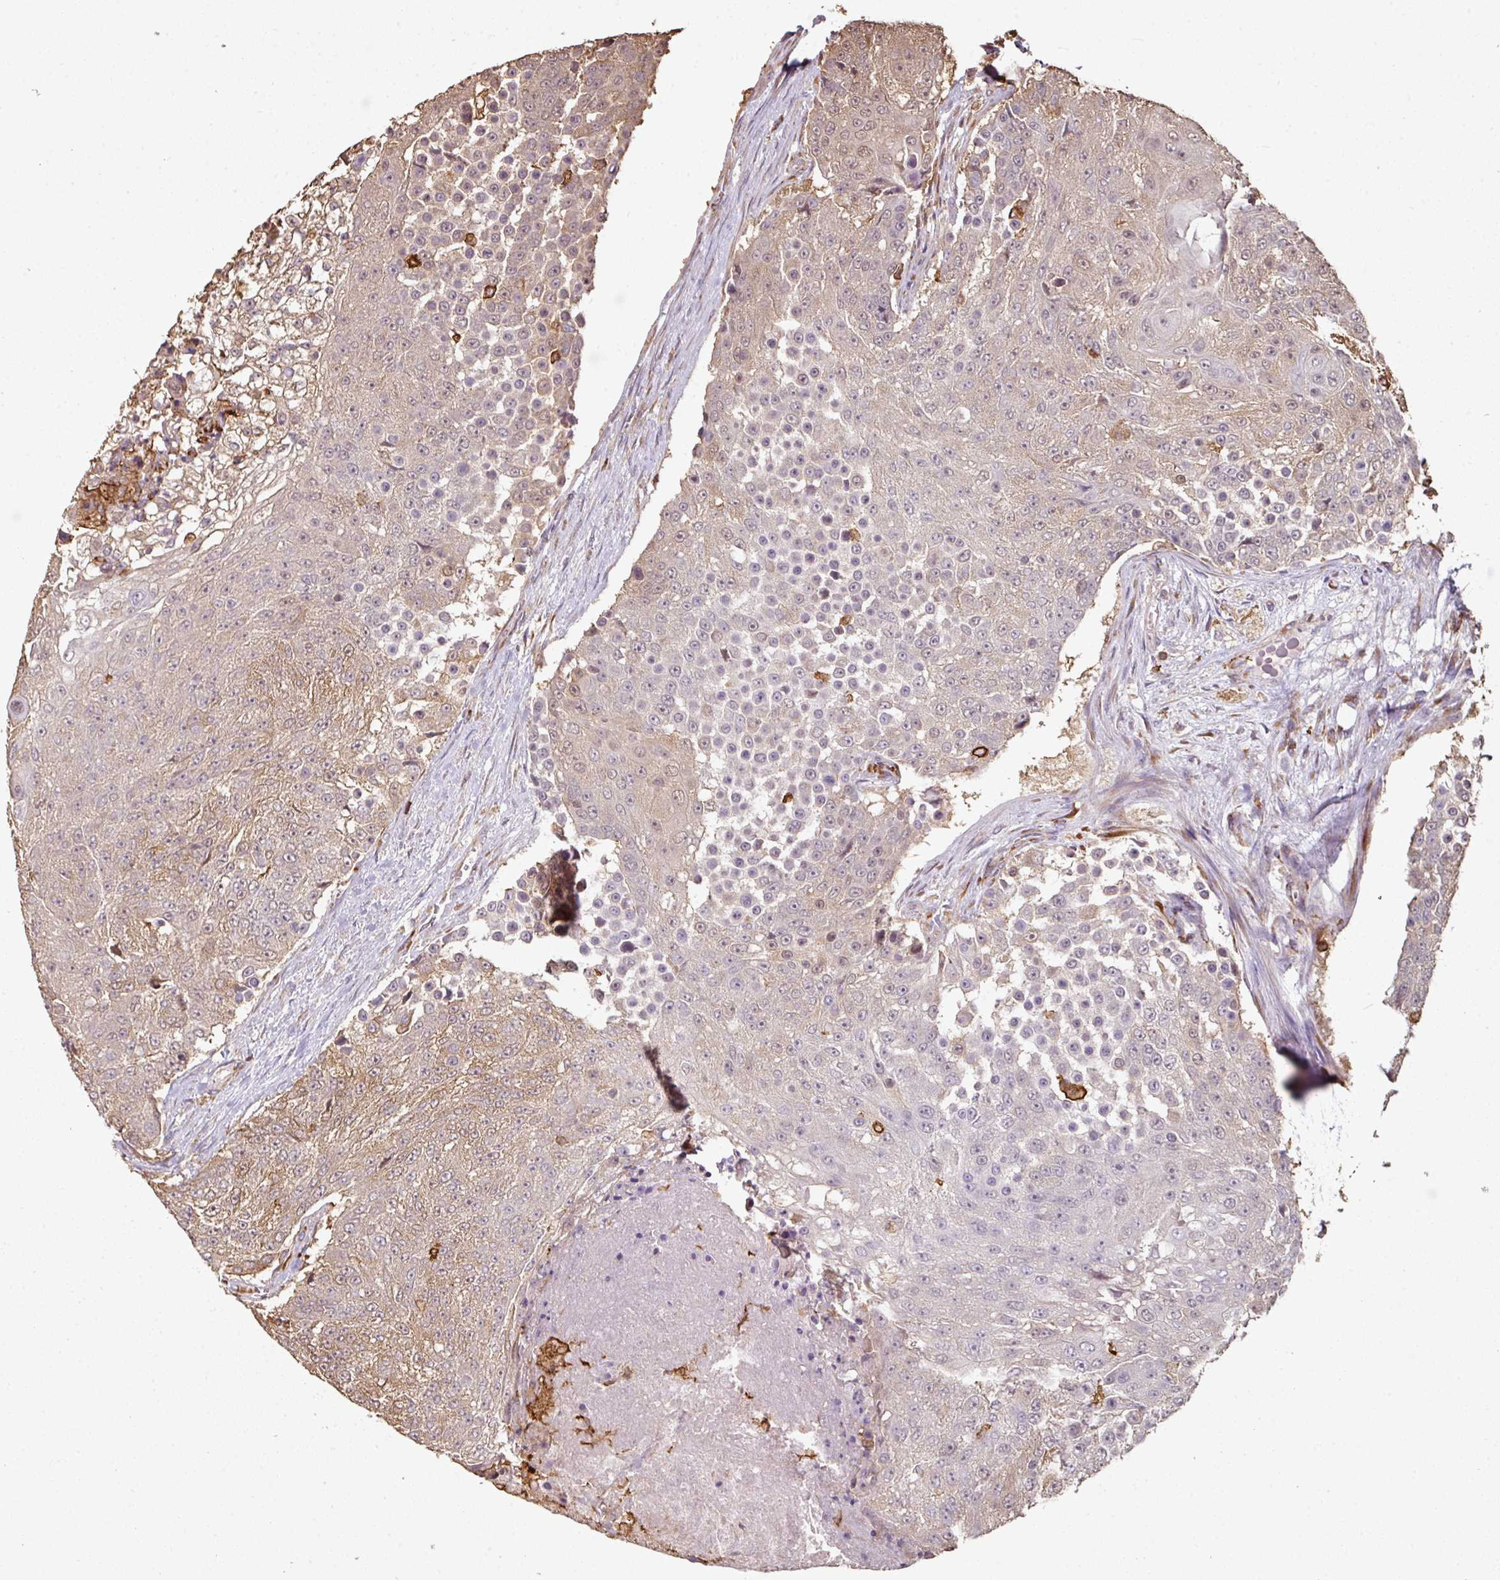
{"staining": {"intensity": "moderate", "quantity": "<25%", "location": "cytoplasmic/membranous"}, "tissue": "urothelial cancer", "cell_type": "Tumor cells", "image_type": "cancer", "snomed": [{"axis": "morphology", "description": "Urothelial carcinoma, High grade"}, {"axis": "topography", "description": "Urinary bladder"}], "caption": "Brown immunohistochemical staining in high-grade urothelial carcinoma displays moderate cytoplasmic/membranous expression in approximately <25% of tumor cells.", "gene": "OLFML2B", "patient": {"sex": "female", "age": 63}}